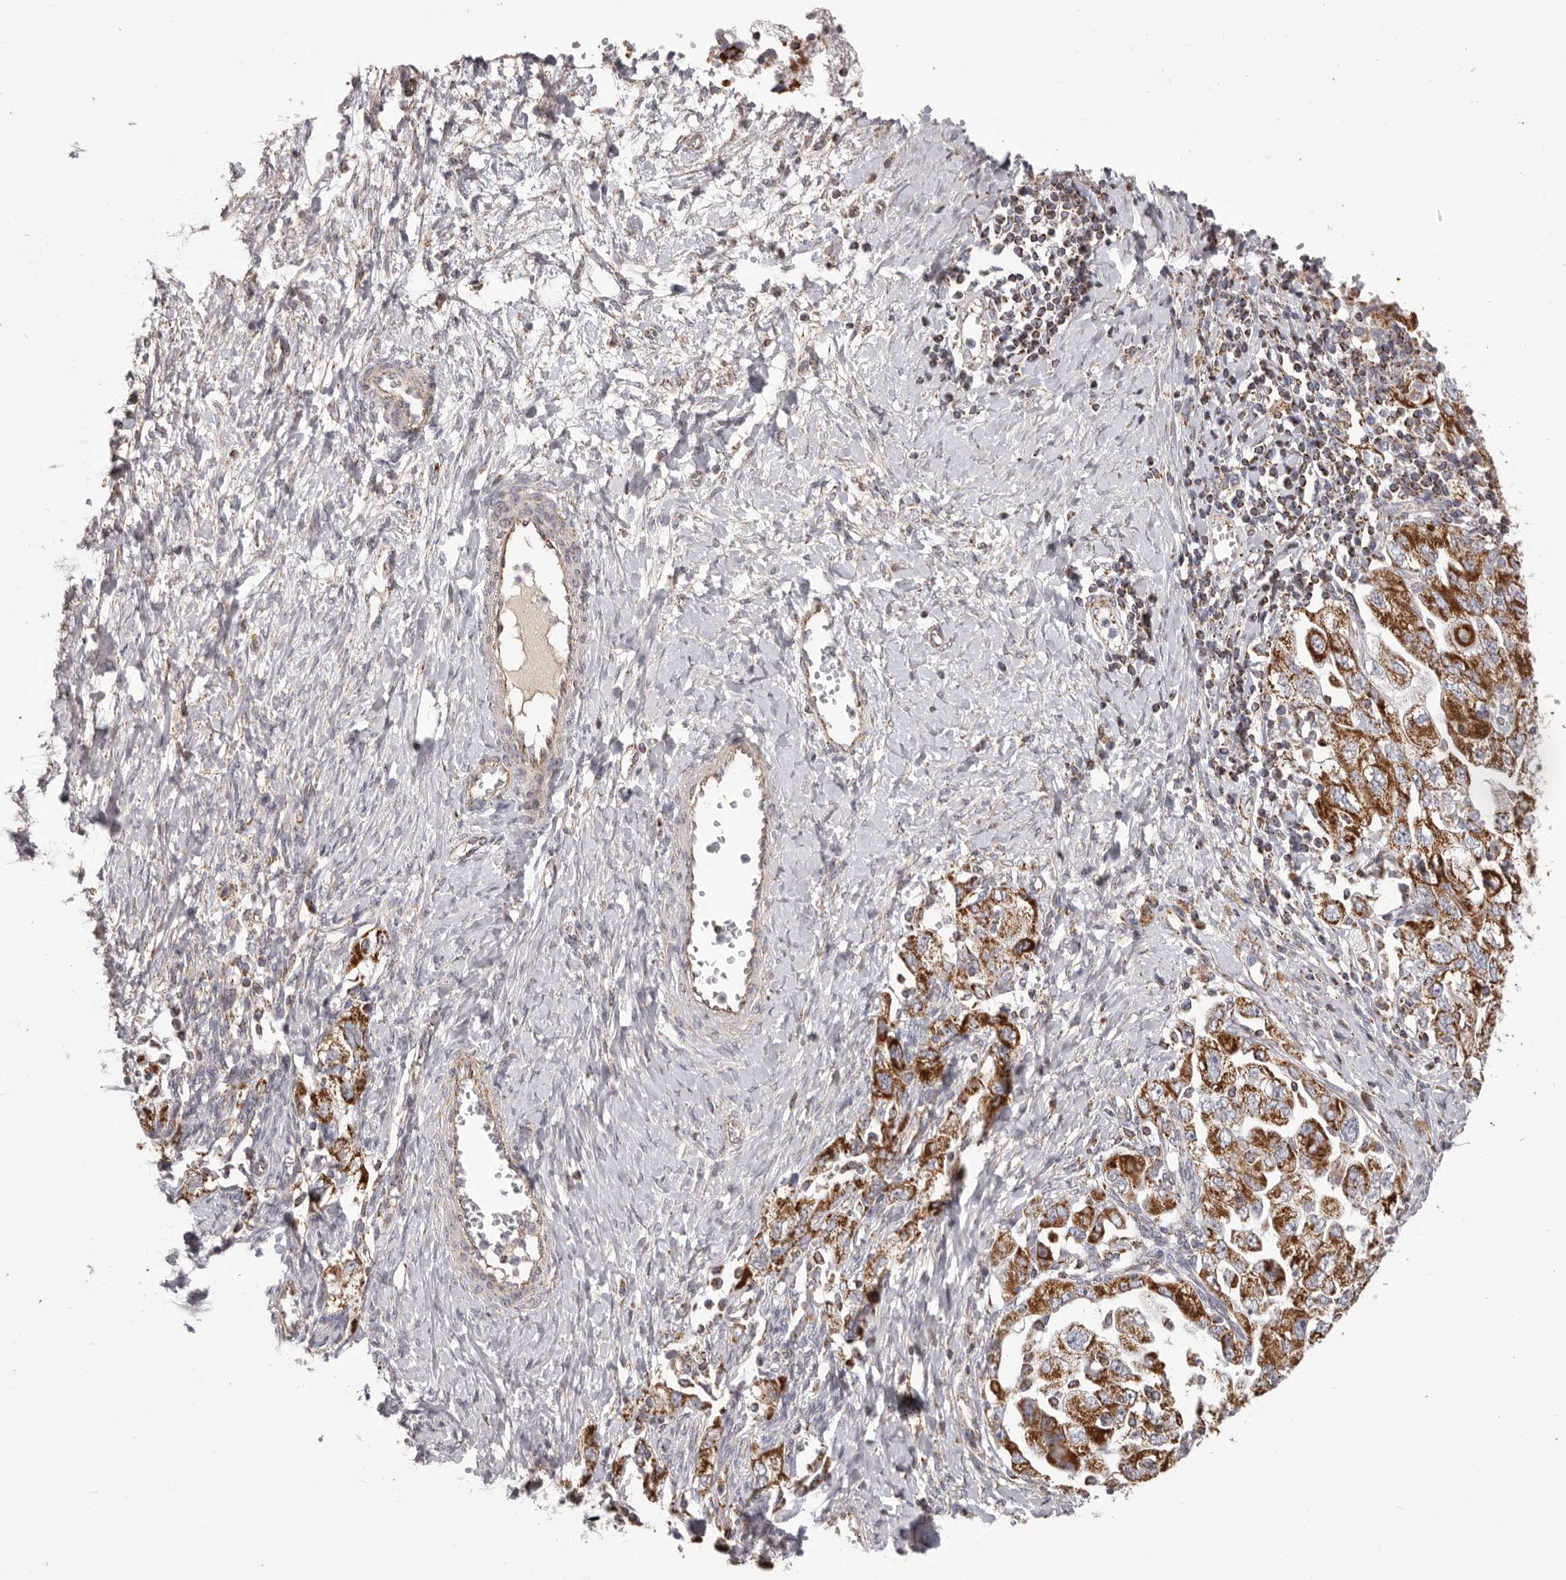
{"staining": {"intensity": "strong", "quantity": ">75%", "location": "cytoplasmic/membranous"}, "tissue": "ovarian cancer", "cell_type": "Tumor cells", "image_type": "cancer", "snomed": [{"axis": "morphology", "description": "Carcinoma, NOS"}, {"axis": "morphology", "description": "Cystadenocarcinoma, serous, NOS"}, {"axis": "topography", "description": "Ovary"}], "caption": "An immunohistochemistry (IHC) photomicrograph of tumor tissue is shown. Protein staining in brown highlights strong cytoplasmic/membranous positivity in ovarian cancer within tumor cells.", "gene": "CHRM2", "patient": {"sex": "female", "age": 69}}